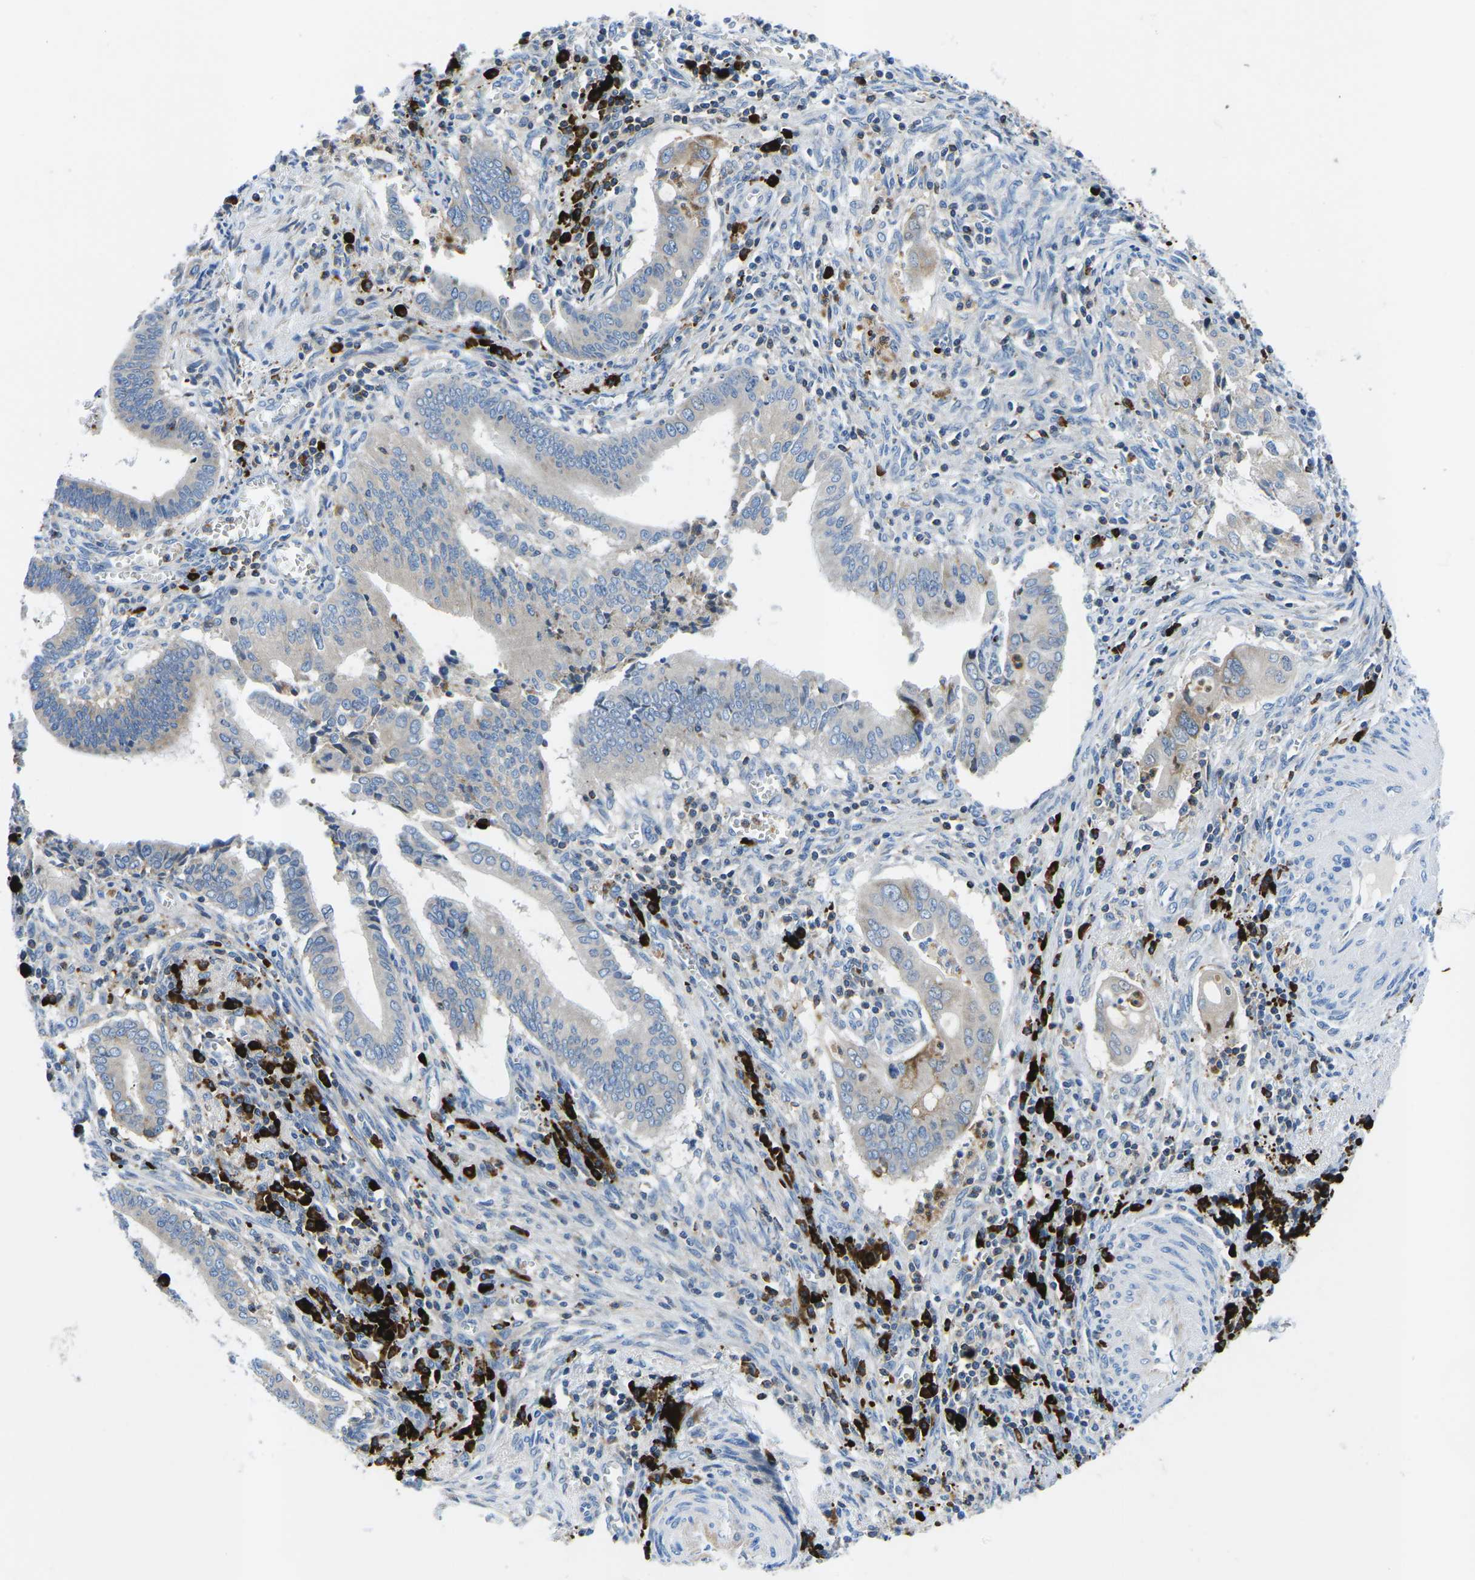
{"staining": {"intensity": "weak", "quantity": "<25%", "location": "cytoplasmic/membranous"}, "tissue": "cervical cancer", "cell_type": "Tumor cells", "image_type": "cancer", "snomed": [{"axis": "morphology", "description": "Adenocarcinoma, NOS"}, {"axis": "topography", "description": "Cervix"}], "caption": "This is an immunohistochemistry image of cervical cancer (adenocarcinoma). There is no positivity in tumor cells.", "gene": "MC4R", "patient": {"sex": "female", "age": 44}}